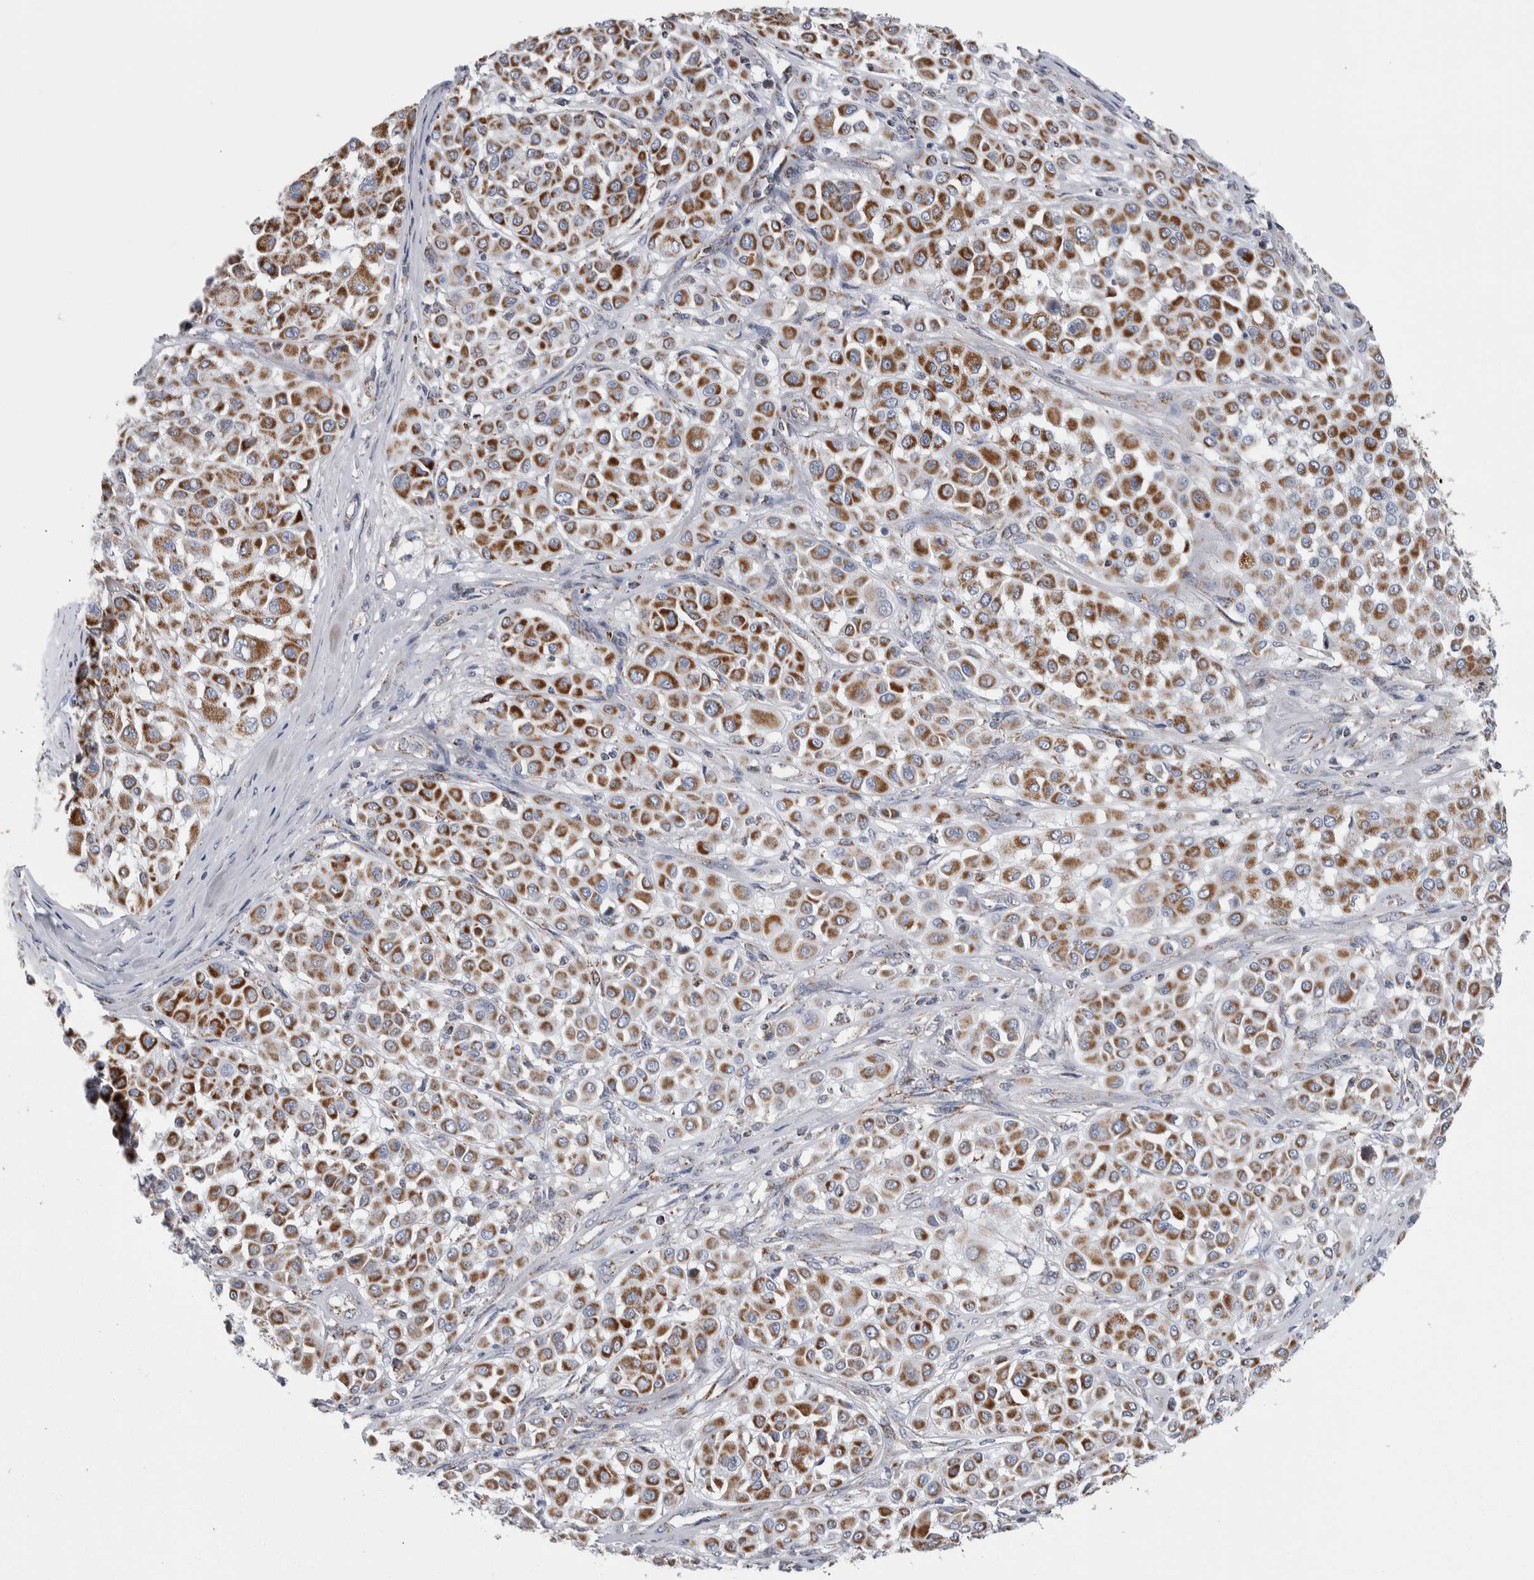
{"staining": {"intensity": "strong", "quantity": "25%-75%", "location": "cytoplasmic/membranous"}, "tissue": "melanoma", "cell_type": "Tumor cells", "image_type": "cancer", "snomed": [{"axis": "morphology", "description": "Malignant melanoma, Metastatic site"}, {"axis": "topography", "description": "Soft tissue"}], "caption": "IHC micrograph of melanoma stained for a protein (brown), which reveals high levels of strong cytoplasmic/membranous staining in about 25%-75% of tumor cells.", "gene": "ETFA", "patient": {"sex": "male", "age": 41}}